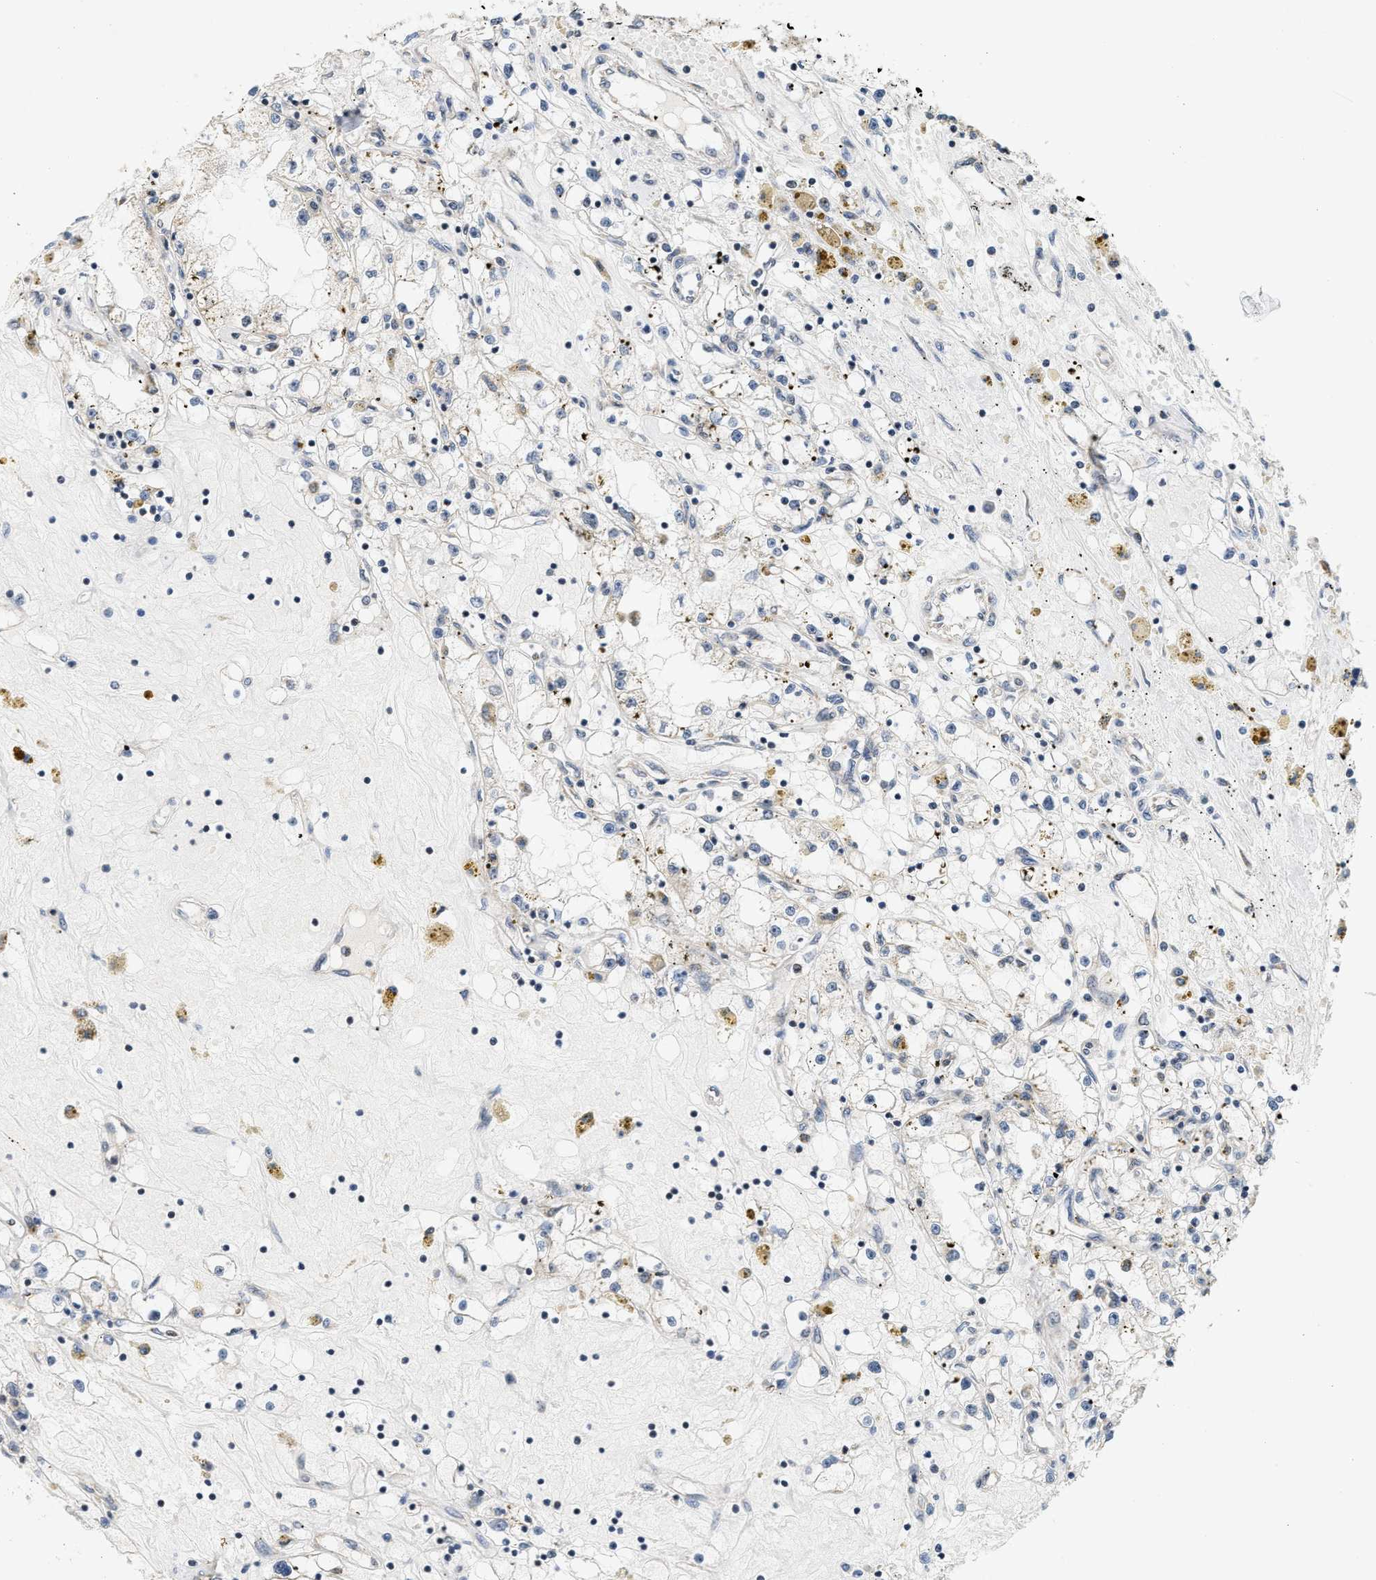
{"staining": {"intensity": "negative", "quantity": "none", "location": "none"}, "tissue": "renal cancer", "cell_type": "Tumor cells", "image_type": "cancer", "snomed": [{"axis": "morphology", "description": "Adenocarcinoma, NOS"}, {"axis": "topography", "description": "Kidney"}], "caption": "An image of renal adenocarcinoma stained for a protein displays no brown staining in tumor cells.", "gene": "GIGYF1", "patient": {"sex": "male", "age": 56}}